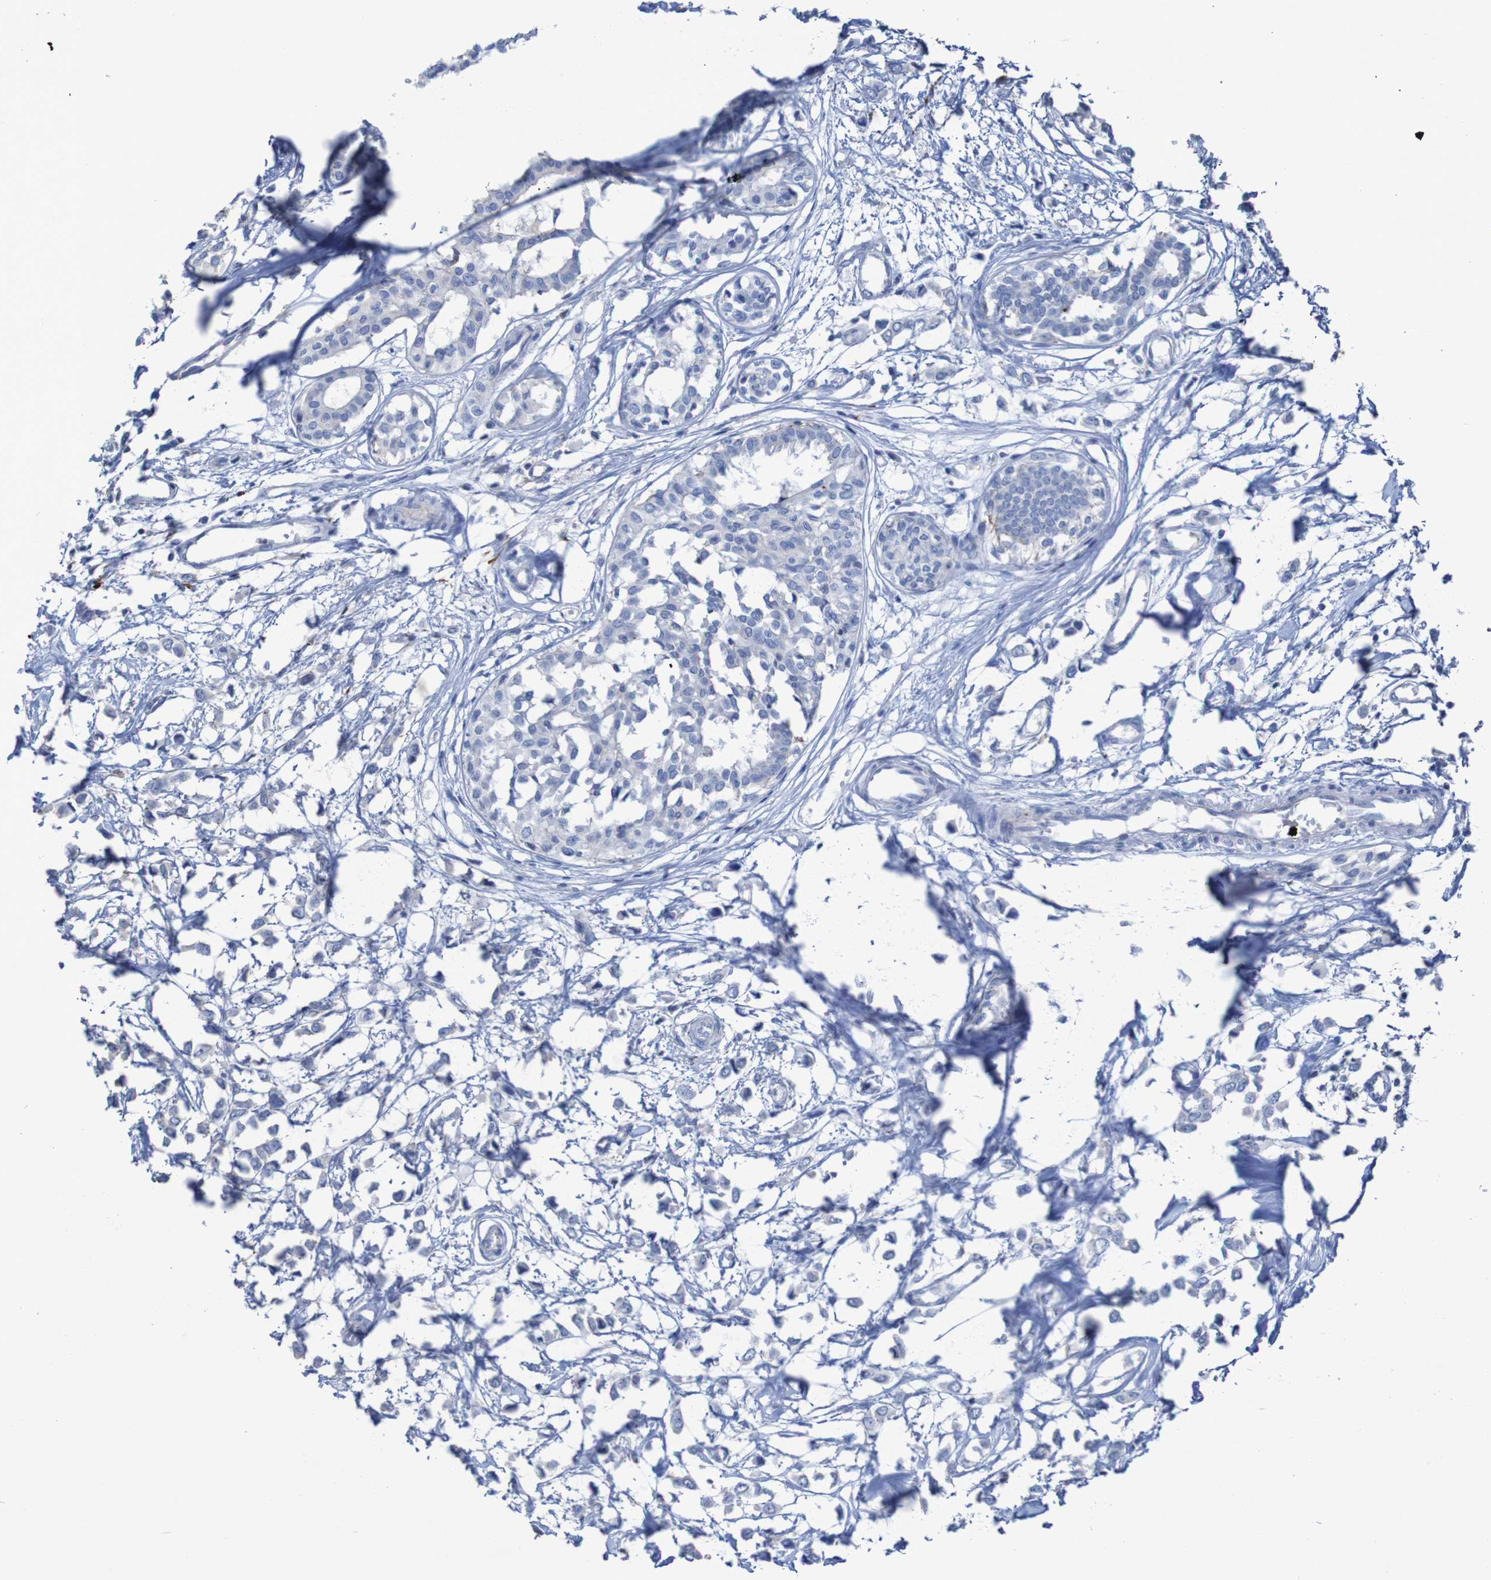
{"staining": {"intensity": "negative", "quantity": "none", "location": "none"}, "tissue": "breast cancer", "cell_type": "Tumor cells", "image_type": "cancer", "snomed": [{"axis": "morphology", "description": "Lobular carcinoma"}, {"axis": "topography", "description": "Breast"}], "caption": "High magnification brightfield microscopy of breast cancer stained with DAB (3,3'-diaminobenzidine) (brown) and counterstained with hematoxylin (blue): tumor cells show no significant expression.", "gene": "RNF182", "patient": {"sex": "female", "age": 51}}